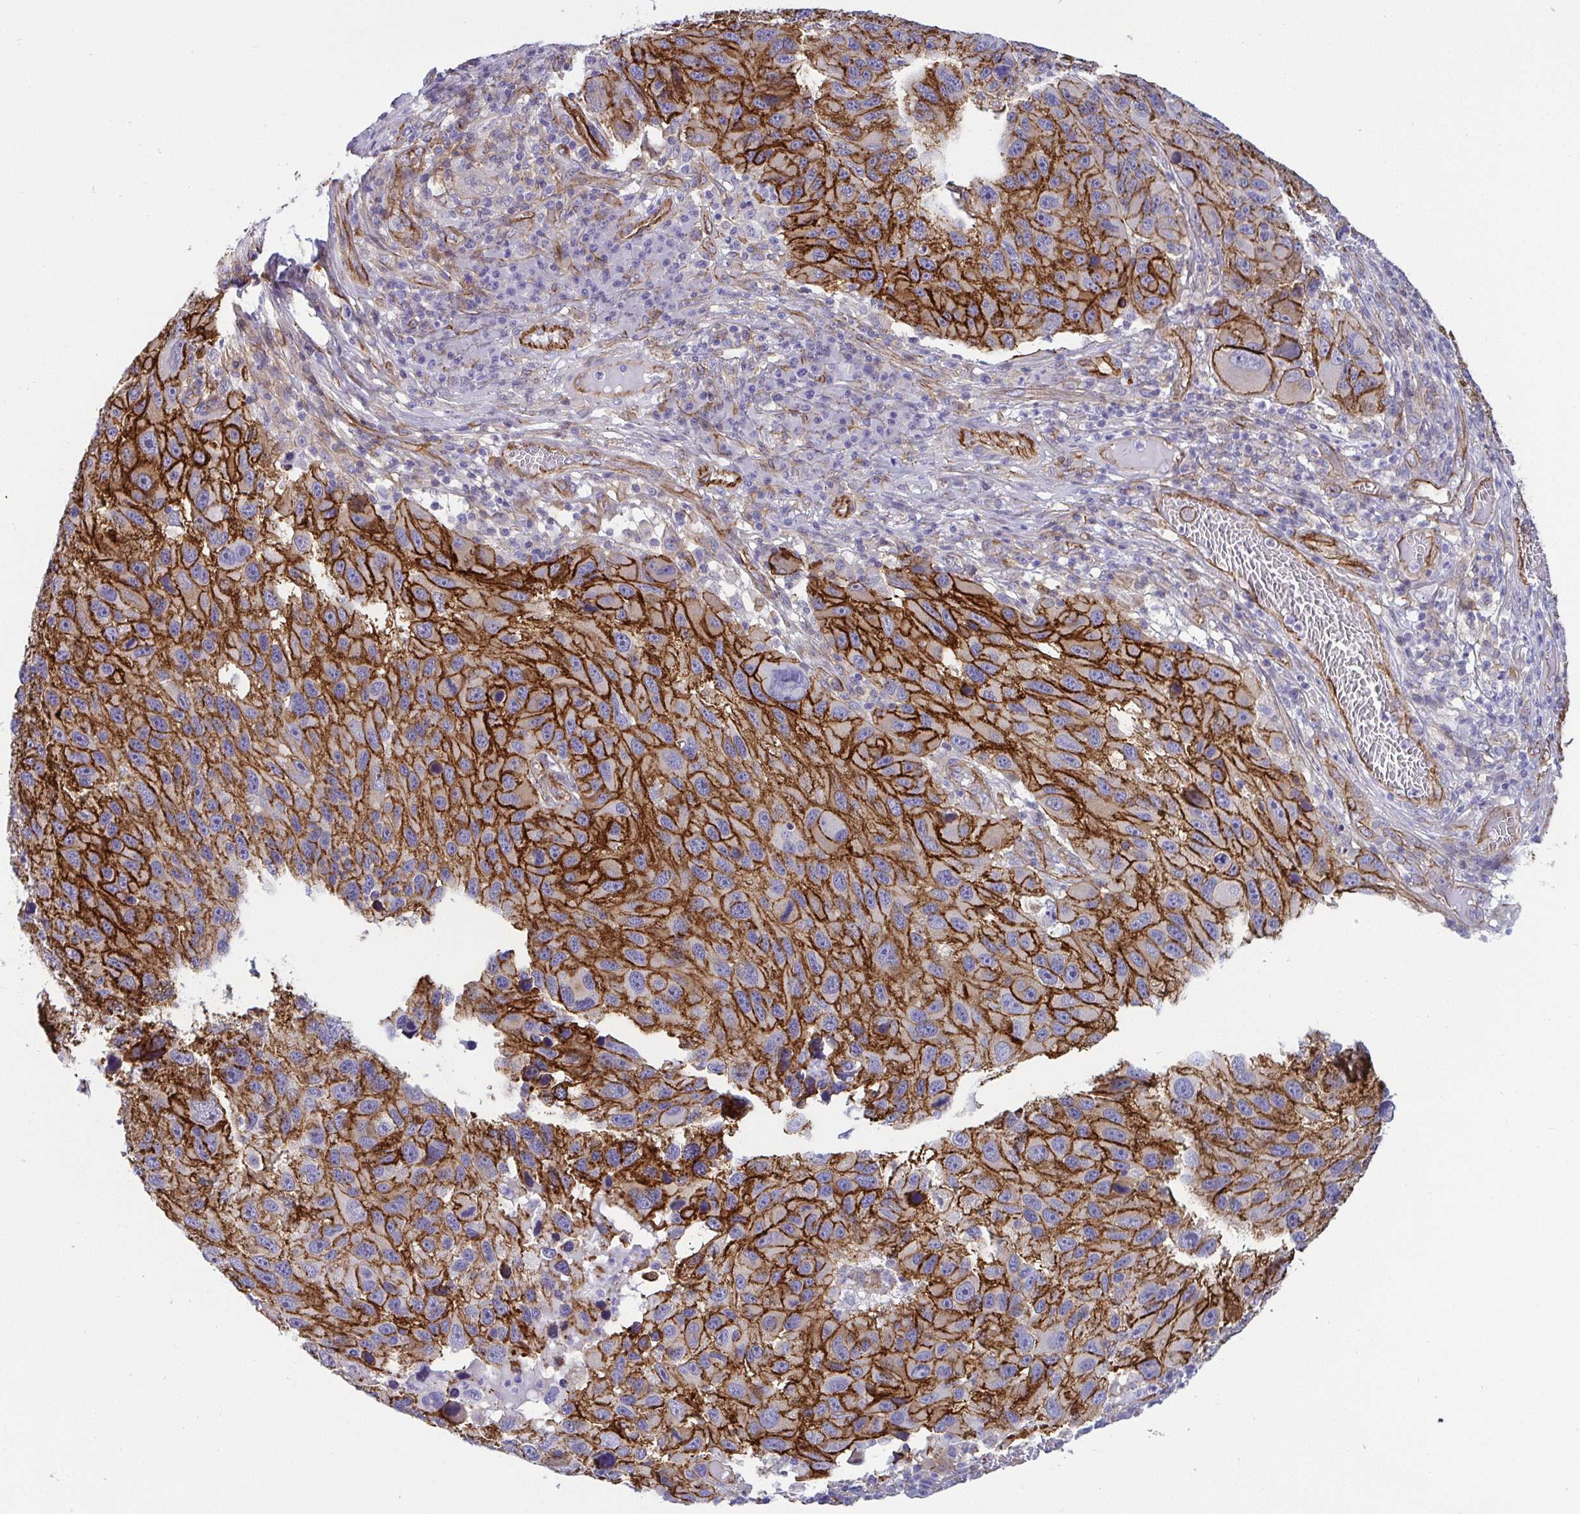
{"staining": {"intensity": "strong", "quantity": "25%-75%", "location": "cytoplasmic/membranous"}, "tissue": "melanoma", "cell_type": "Tumor cells", "image_type": "cancer", "snomed": [{"axis": "morphology", "description": "Malignant melanoma, NOS"}, {"axis": "topography", "description": "Skin"}], "caption": "DAB immunohistochemical staining of human melanoma displays strong cytoplasmic/membranous protein positivity in approximately 25%-75% of tumor cells. Nuclei are stained in blue.", "gene": "LIMA1", "patient": {"sex": "male", "age": 53}}